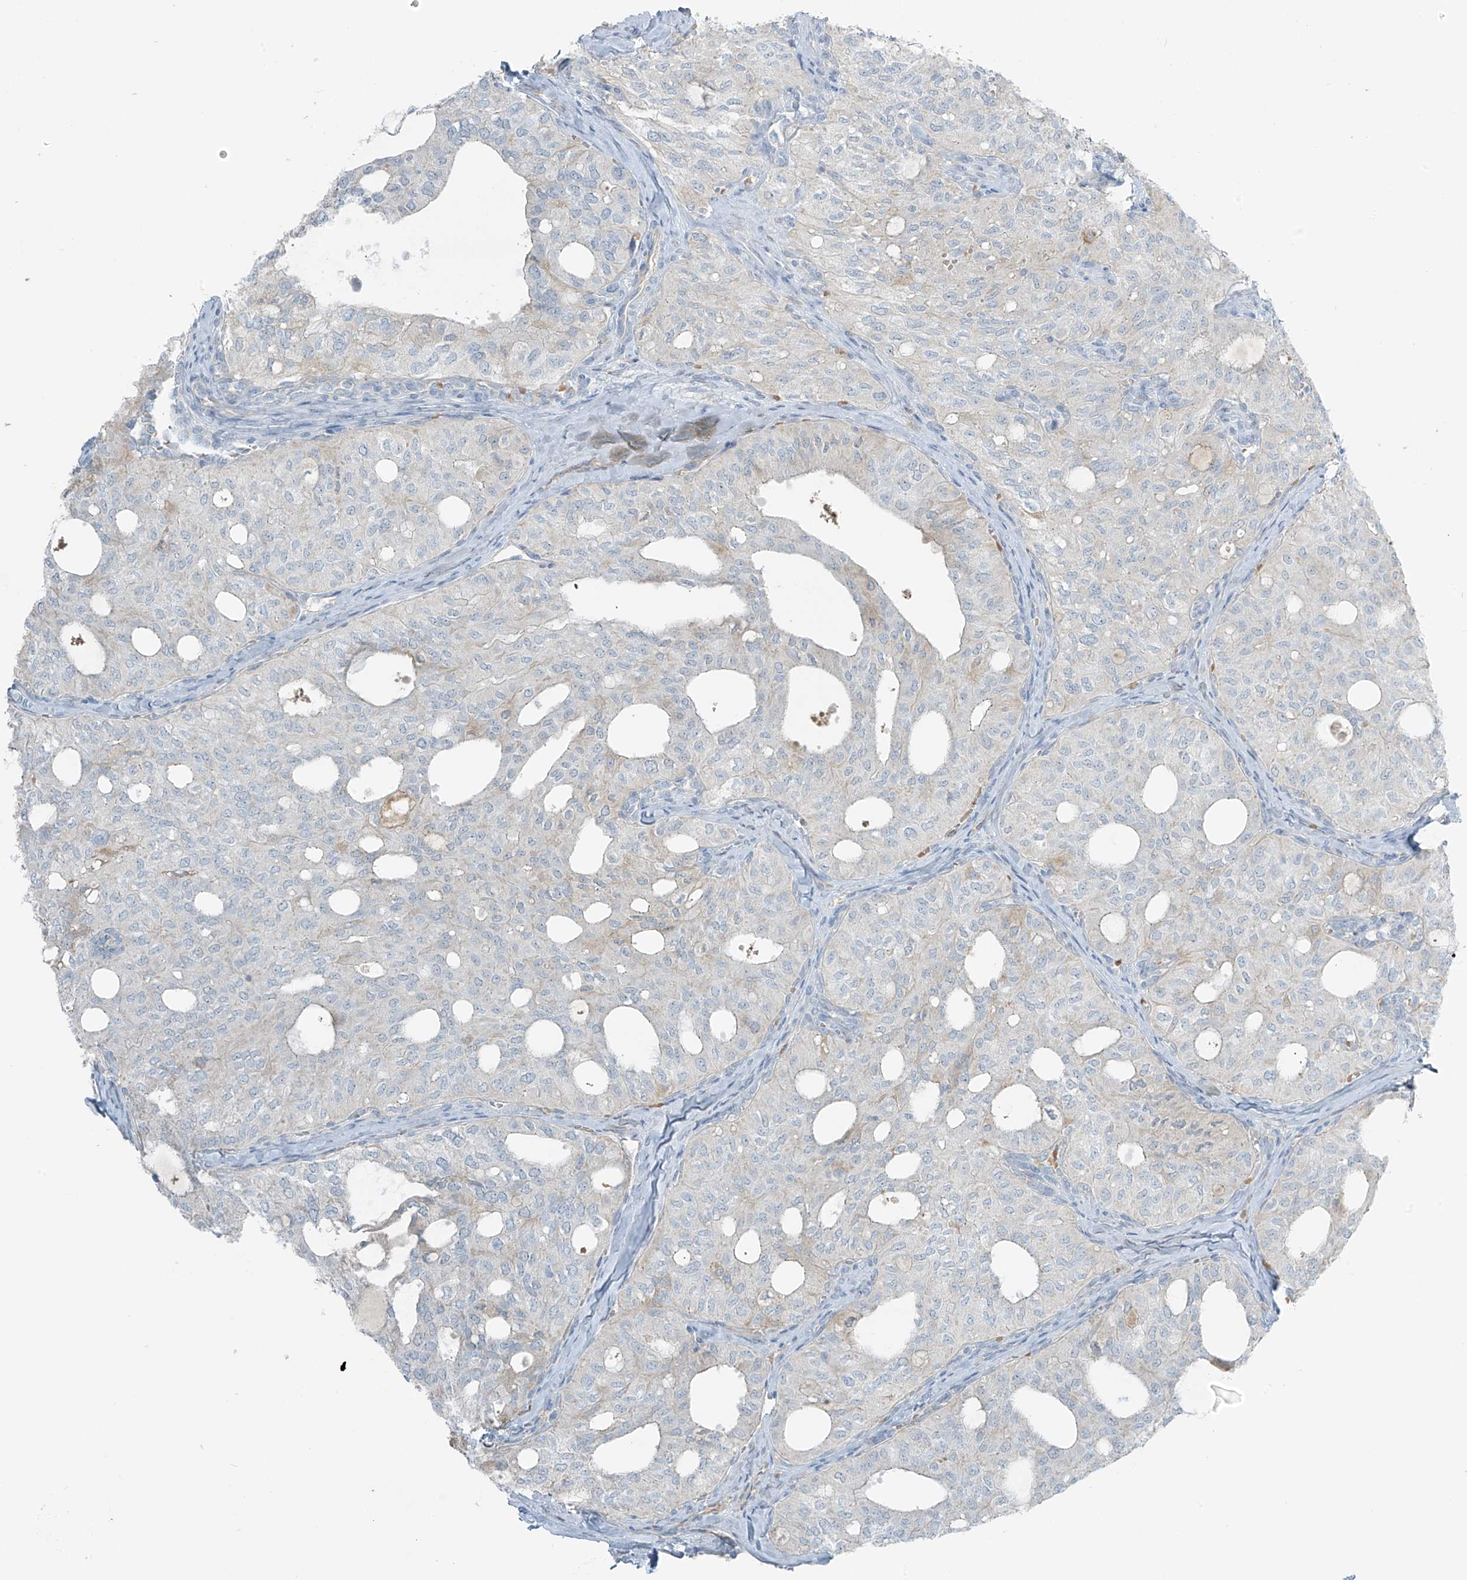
{"staining": {"intensity": "negative", "quantity": "none", "location": "none"}, "tissue": "thyroid cancer", "cell_type": "Tumor cells", "image_type": "cancer", "snomed": [{"axis": "morphology", "description": "Follicular adenoma carcinoma, NOS"}, {"axis": "topography", "description": "Thyroid gland"}], "caption": "This is an immunohistochemistry (IHC) image of thyroid cancer. There is no expression in tumor cells.", "gene": "FAM131C", "patient": {"sex": "male", "age": 75}}